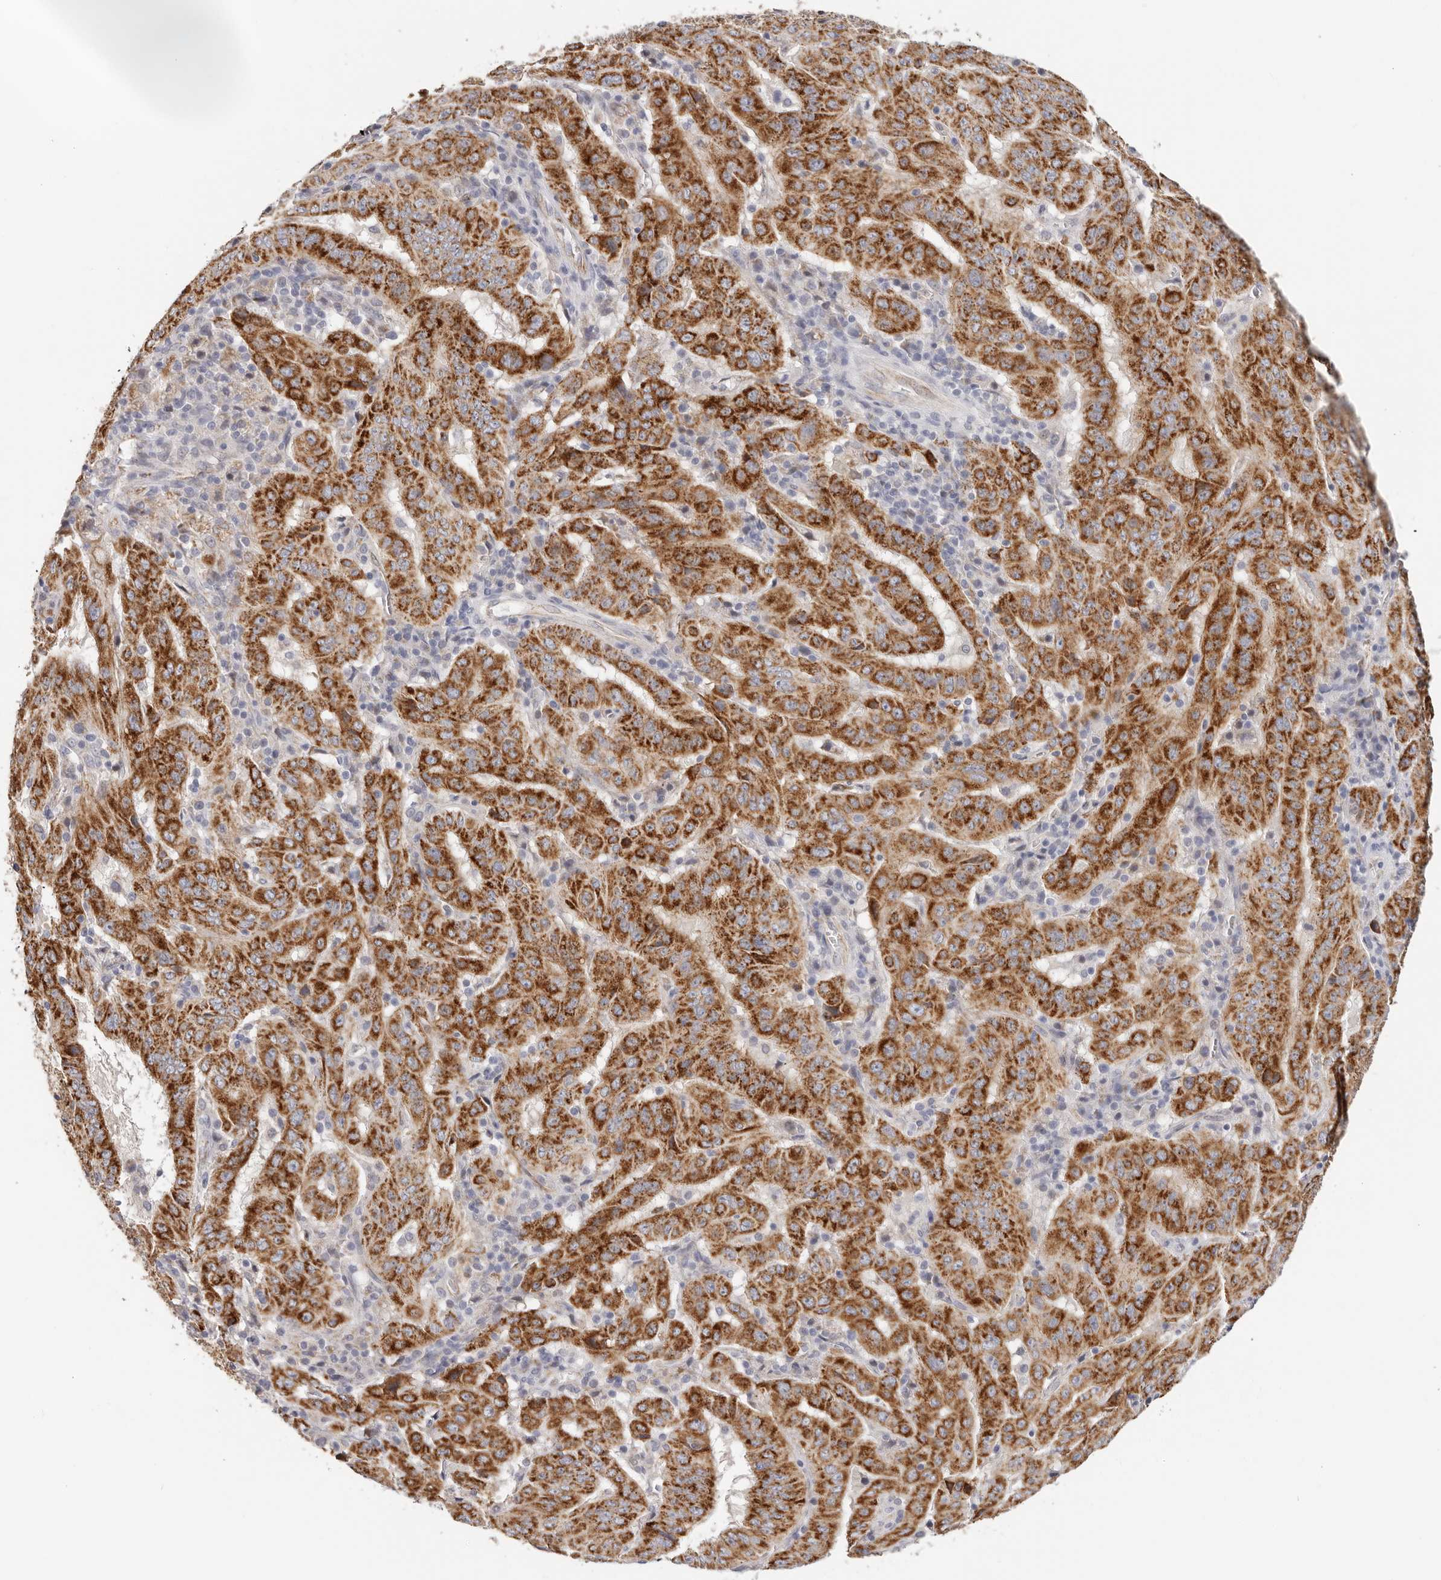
{"staining": {"intensity": "strong", "quantity": ">75%", "location": "cytoplasmic/membranous"}, "tissue": "pancreatic cancer", "cell_type": "Tumor cells", "image_type": "cancer", "snomed": [{"axis": "morphology", "description": "Adenocarcinoma, NOS"}, {"axis": "topography", "description": "Pancreas"}], "caption": "Pancreatic cancer tissue exhibits strong cytoplasmic/membranous expression in about >75% of tumor cells", "gene": "AFDN", "patient": {"sex": "male", "age": 63}}